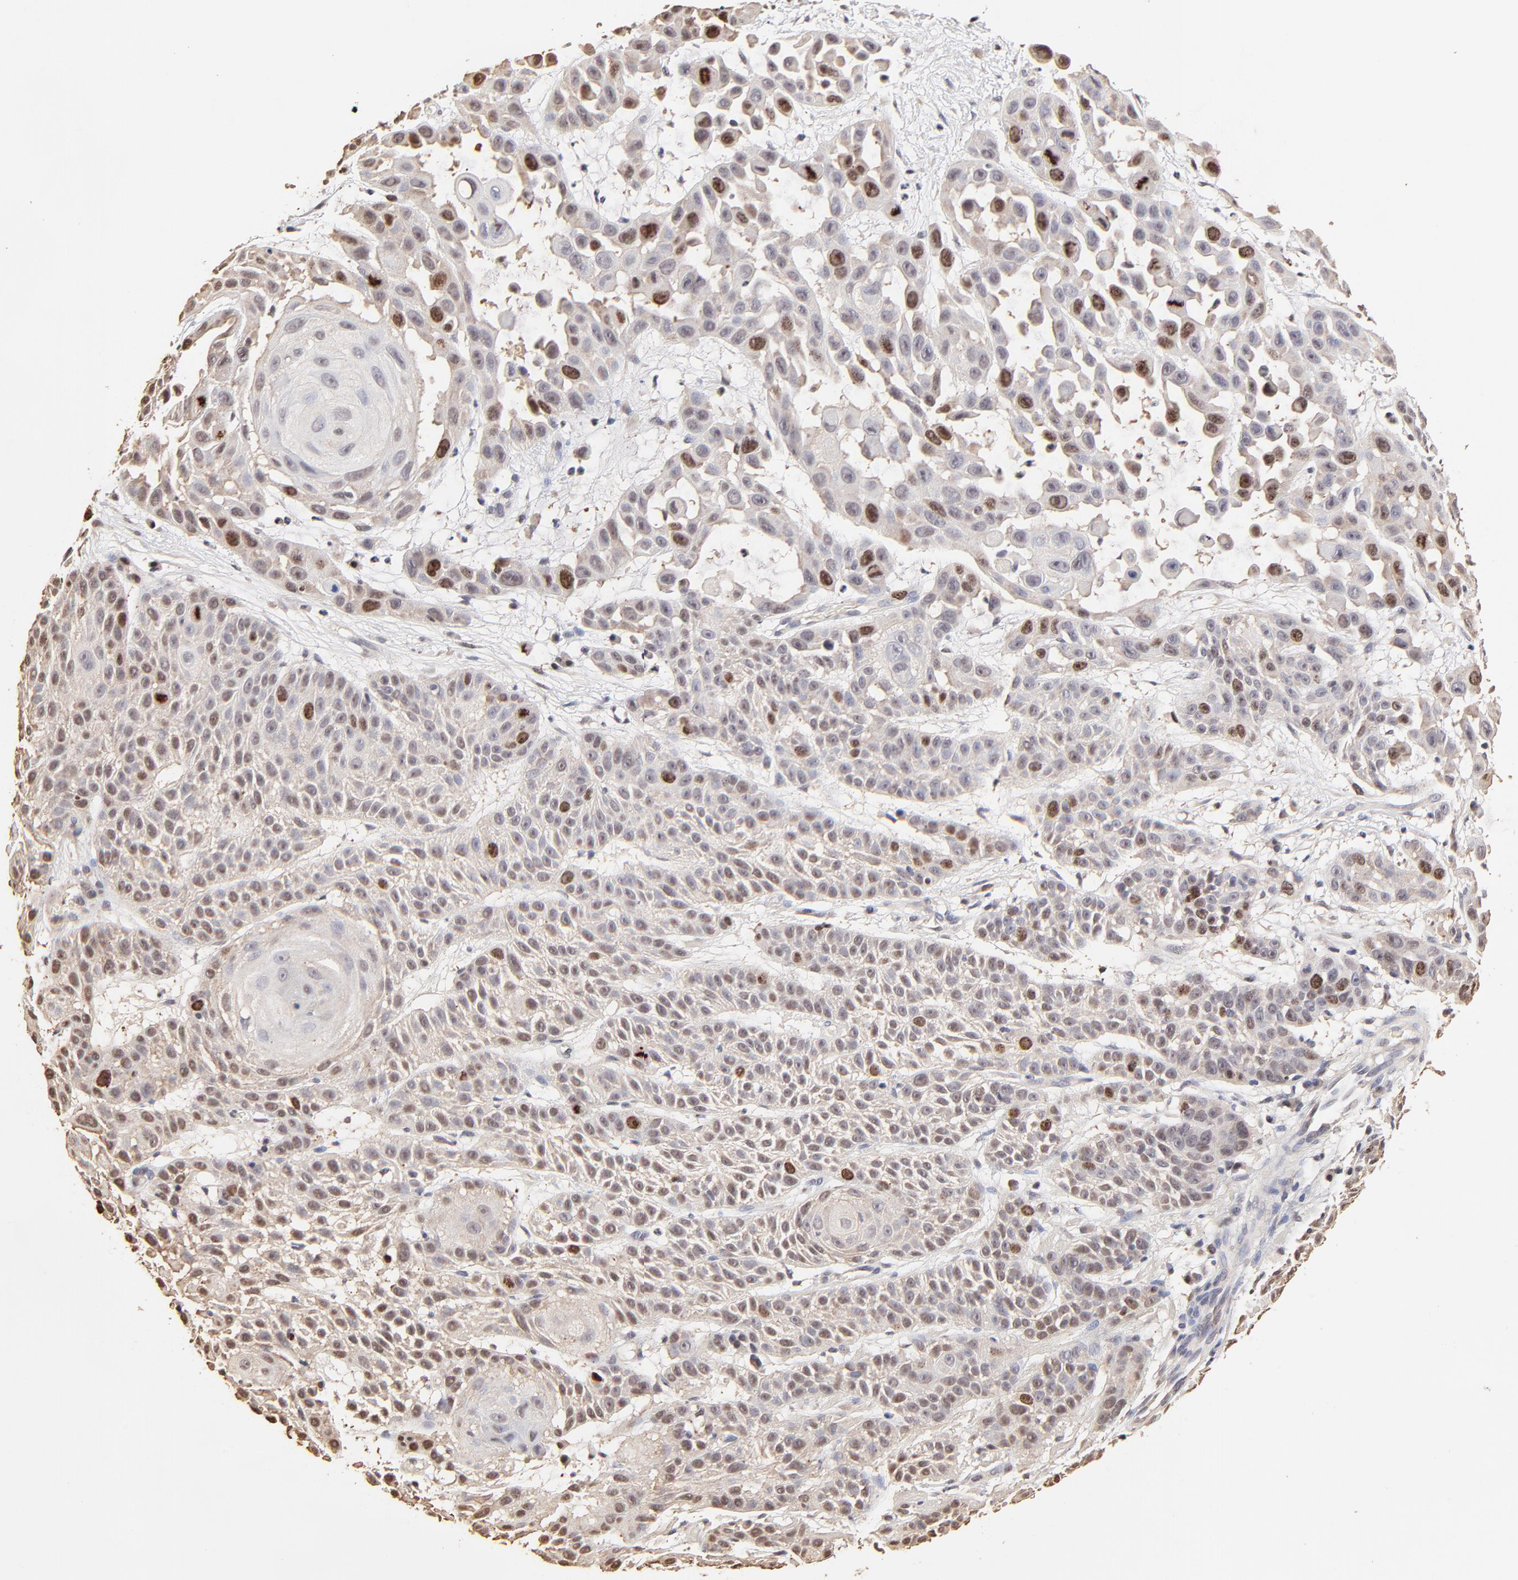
{"staining": {"intensity": "strong", "quantity": "25%-75%", "location": "nuclear"}, "tissue": "skin cancer", "cell_type": "Tumor cells", "image_type": "cancer", "snomed": [{"axis": "morphology", "description": "Squamous cell carcinoma, NOS"}, {"axis": "topography", "description": "Skin"}], "caption": "Human squamous cell carcinoma (skin) stained with a brown dye reveals strong nuclear positive staining in about 25%-75% of tumor cells.", "gene": "BIRC5", "patient": {"sex": "male", "age": 81}}